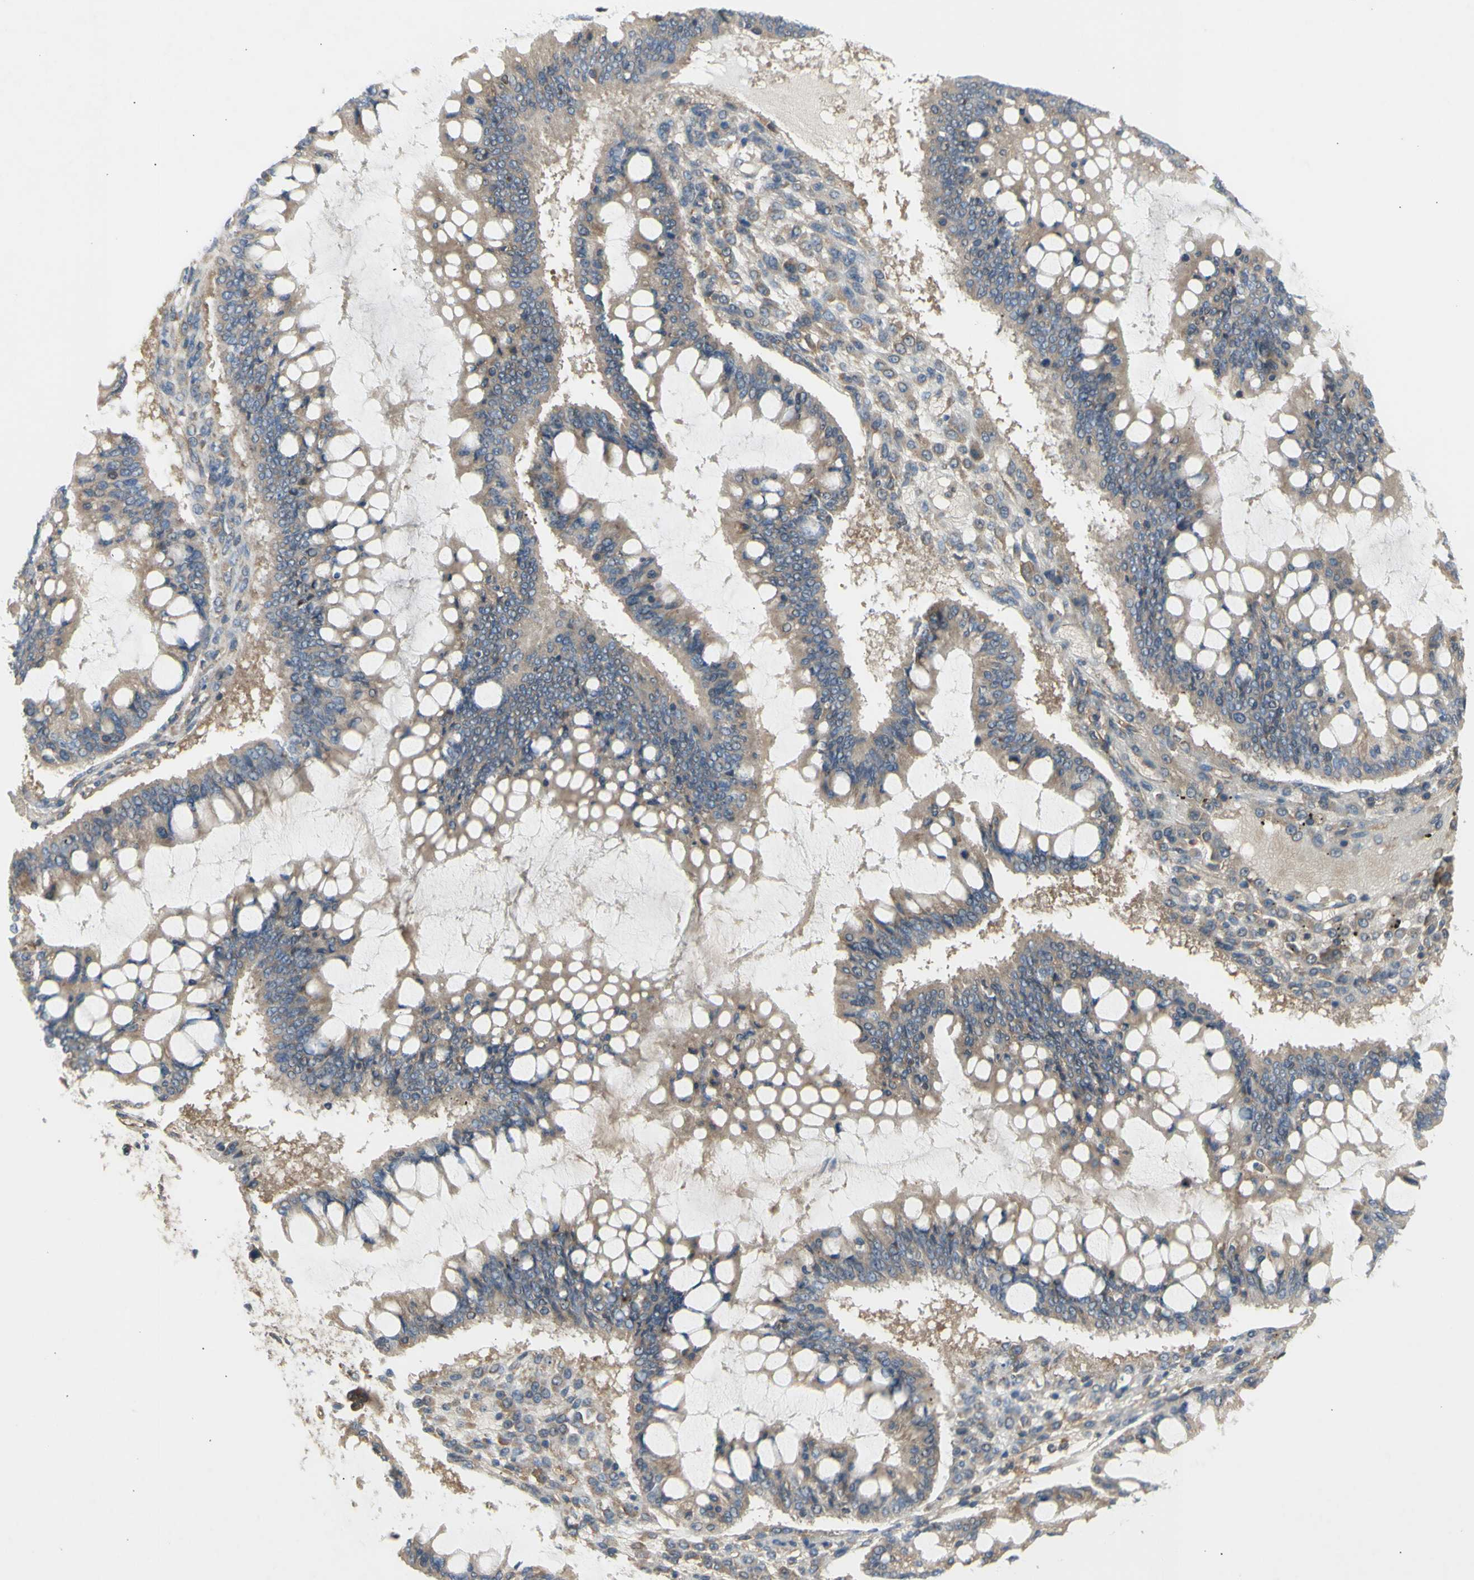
{"staining": {"intensity": "weak", "quantity": ">75%", "location": "cytoplasmic/membranous"}, "tissue": "ovarian cancer", "cell_type": "Tumor cells", "image_type": "cancer", "snomed": [{"axis": "morphology", "description": "Cystadenocarcinoma, mucinous, NOS"}, {"axis": "topography", "description": "Ovary"}], "caption": "Mucinous cystadenocarcinoma (ovarian) stained with immunohistochemistry (IHC) exhibits weak cytoplasmic/membranous staining in approximately >75% of tumor cells.", "gene": "KLC1", "patient": {"sex": "female", "age": 73}}